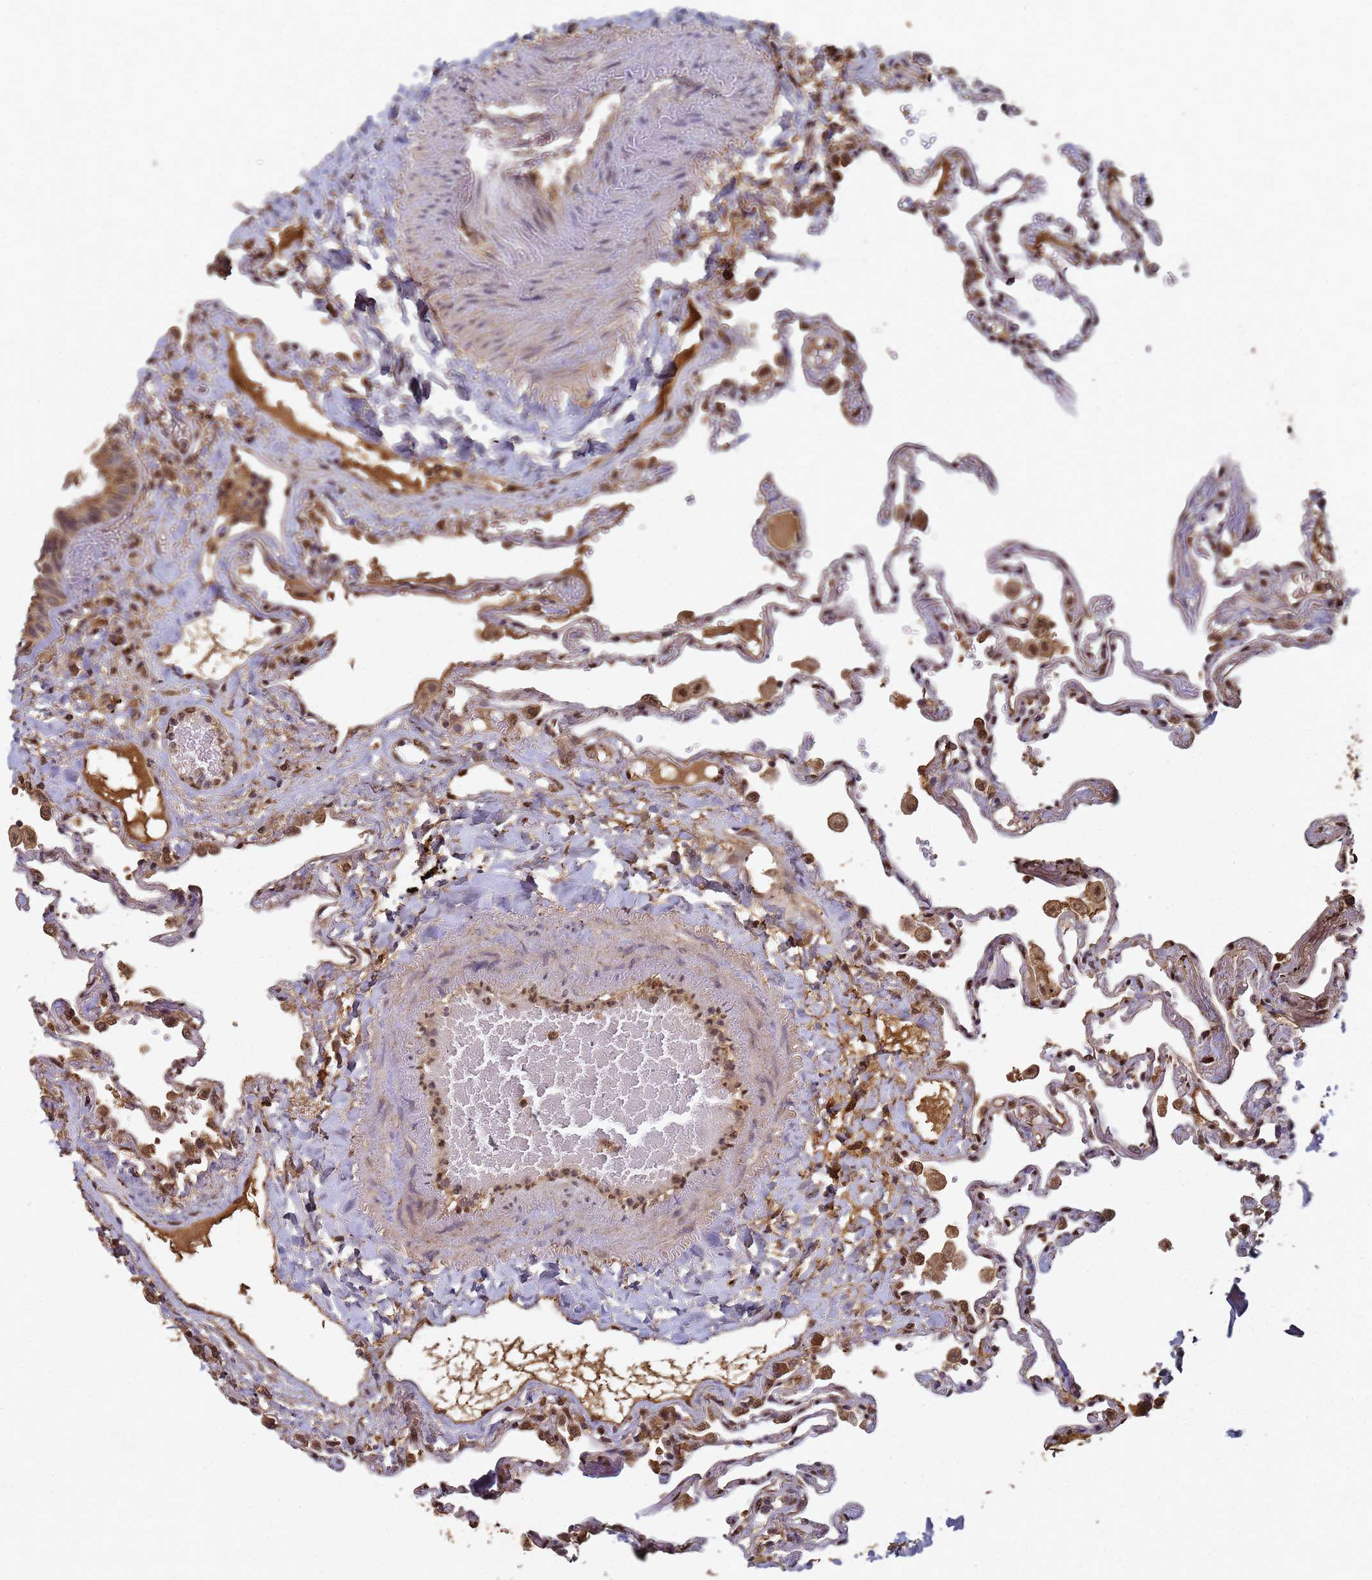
{"staining": {"intensity": "moderate", "quantity": "25%-75%", "location": "cytoplasmic/membranous,nuclear"}, "tissue": "lung", "cell_type": "Alveolar cells", "image_type": "normal", "snomed": [{"axis": "morphology", "description": "Normal tissue, NOS"}, {"axis": "topography", "description": "Lung"}], "caption": "The photomicrograph exhibits staining of normal lung, revealing moderate cytoplasmic/membranous,nuclear protein positivity (brown color) within alveolar cells.", "gene": "SECISBP2", "patient": {"sex": "female", "age": 67}}